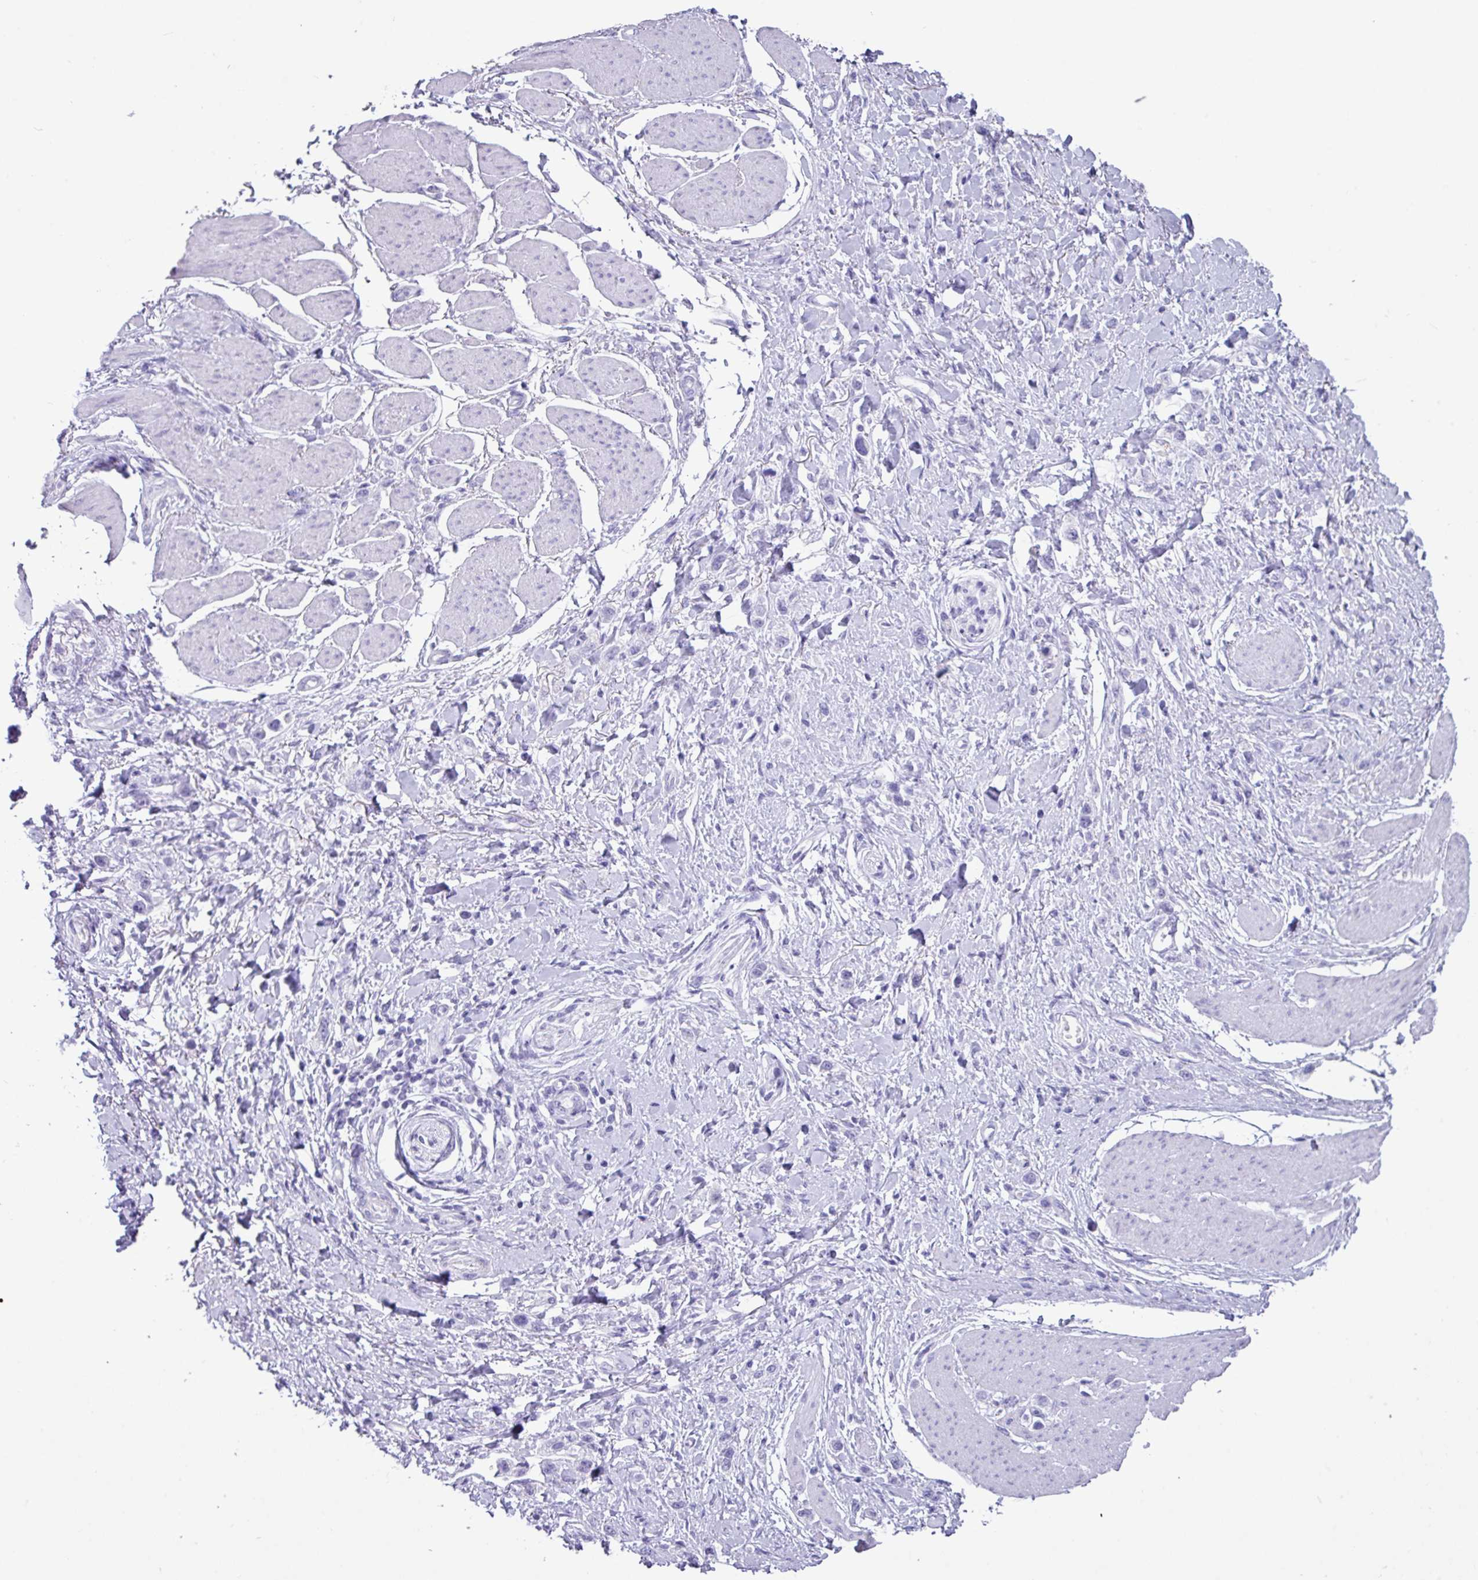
{"staining": {"intensity": "negative", "quantity": "none", "location": "none"}, "tissue": "stomach cancer", "cell_type": "Tumor cells", "image_type": "cancer", "snomed": [{"axis": "morphology", "description": "Adenocarcinoma, NOS"}, {"axis": "topography", "description": "Stomach"}], "caption": "Immunohistochemistry (IHC) of human adenocarcinoma (stomach) demonstrates no positivity in tumor cells.", "gene": "ZNF524", "patient": {"sex": "female", "age": 65}}